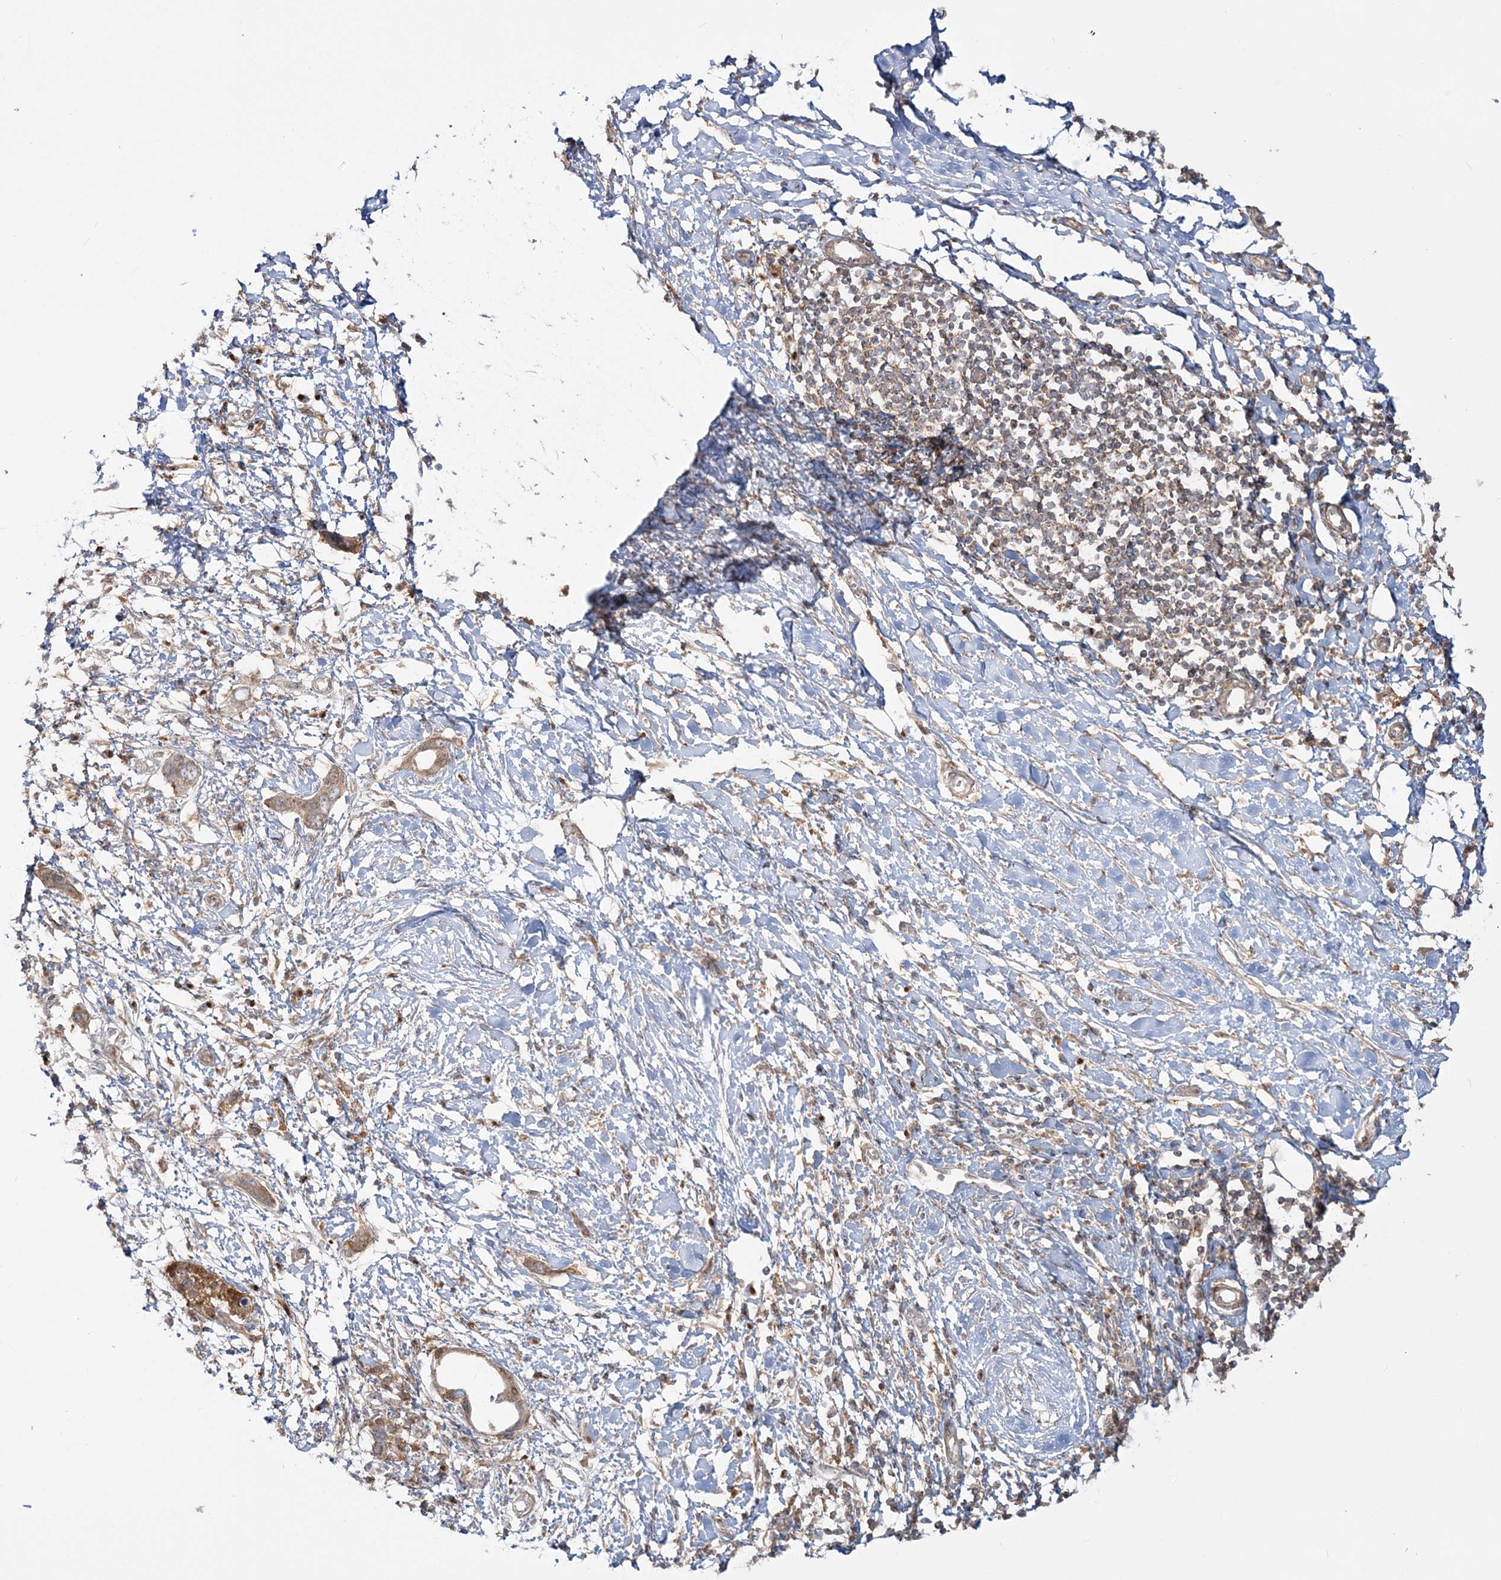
{"staining": {"intensity": "weak", "quantity": ">75%", "location": "cytoplasmic/membranous"}, "tissue": "pancreatic cancer", "cell_type": "Tumor cells", "image_type": "cancer", "snomed": [{"axis": "morphology", "description": "Normal tissue, NOS"}, {"axis": "morphology", "description": "Adenocarcinoma, NOS"}, {"axis": "topography", "description": "Pancreas"}, {"axis": "topography", "description": "Peripheral nerve tissue"}], "caption": "Brown immunohistochemical staining in pancreatic adenocarcinoma demonstrates weak cytoplasmic/membranous staining in approximately >75% of tumor cells.", "gene": "MOCS2", "patient": {"sex": "male", "age": 59}}